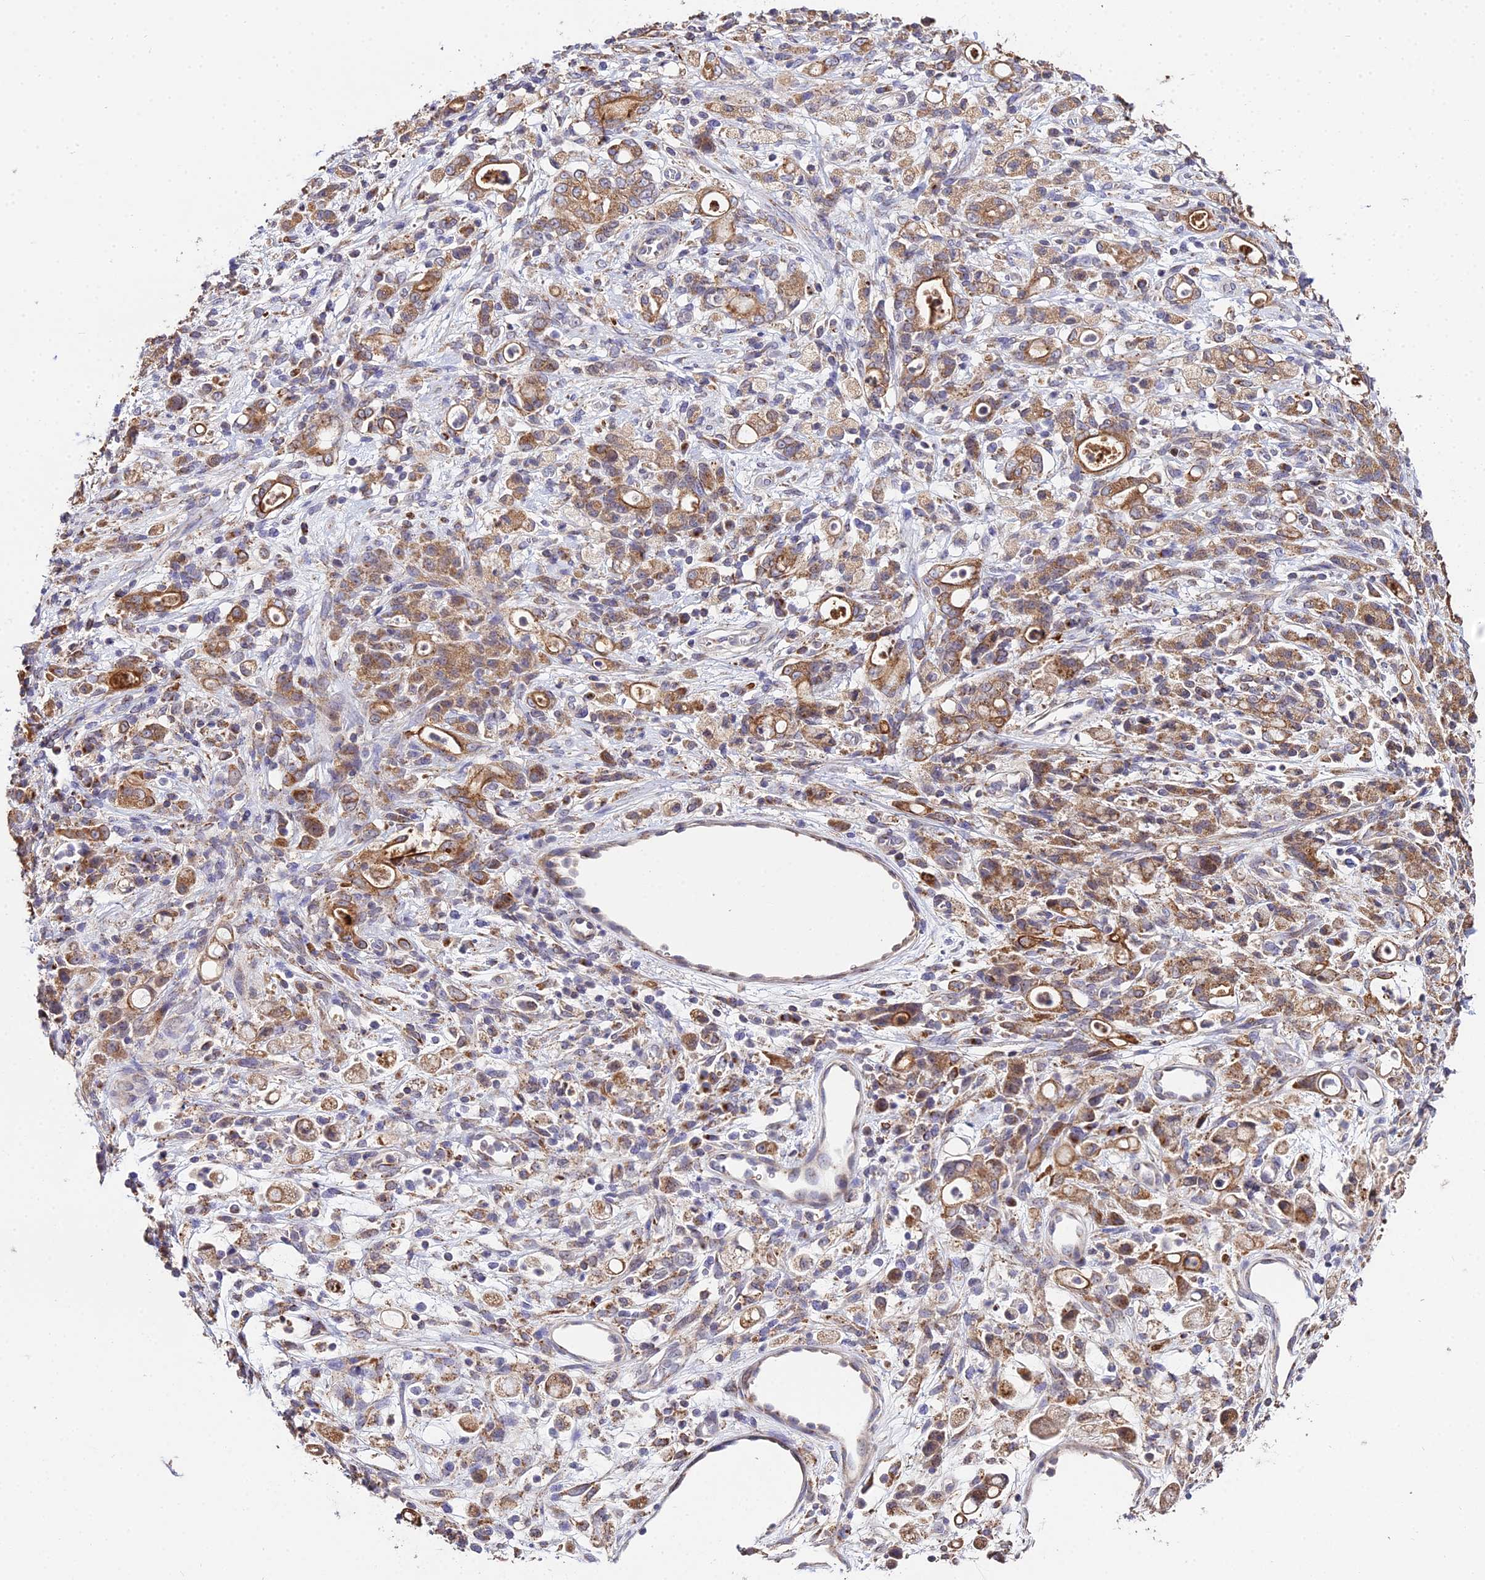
{"staining": {"intensity": "moderate", "quantity": ">75%", "location": "cytoplasmic/membranous"}, "tissue": "stomach cancer", "cell_type": "Tumor cells", "image_type": "cancer", "snomed": [{"axis": "morphology", "description": "Adenocarcinoma, NOS"}, {"axis": "topography", "description": "Stomach"}], "caption": "This histopathology image displays stomach cancer (adenocarcinoma) stained with IHC to label a protein in brown. The cytoplasmic/membranous of tumor cells show moderate positivity for the protein. Nuclei are counter-stained blue.", "gene": "PEX19", "patient": {"sex": "female", "age": 60}}